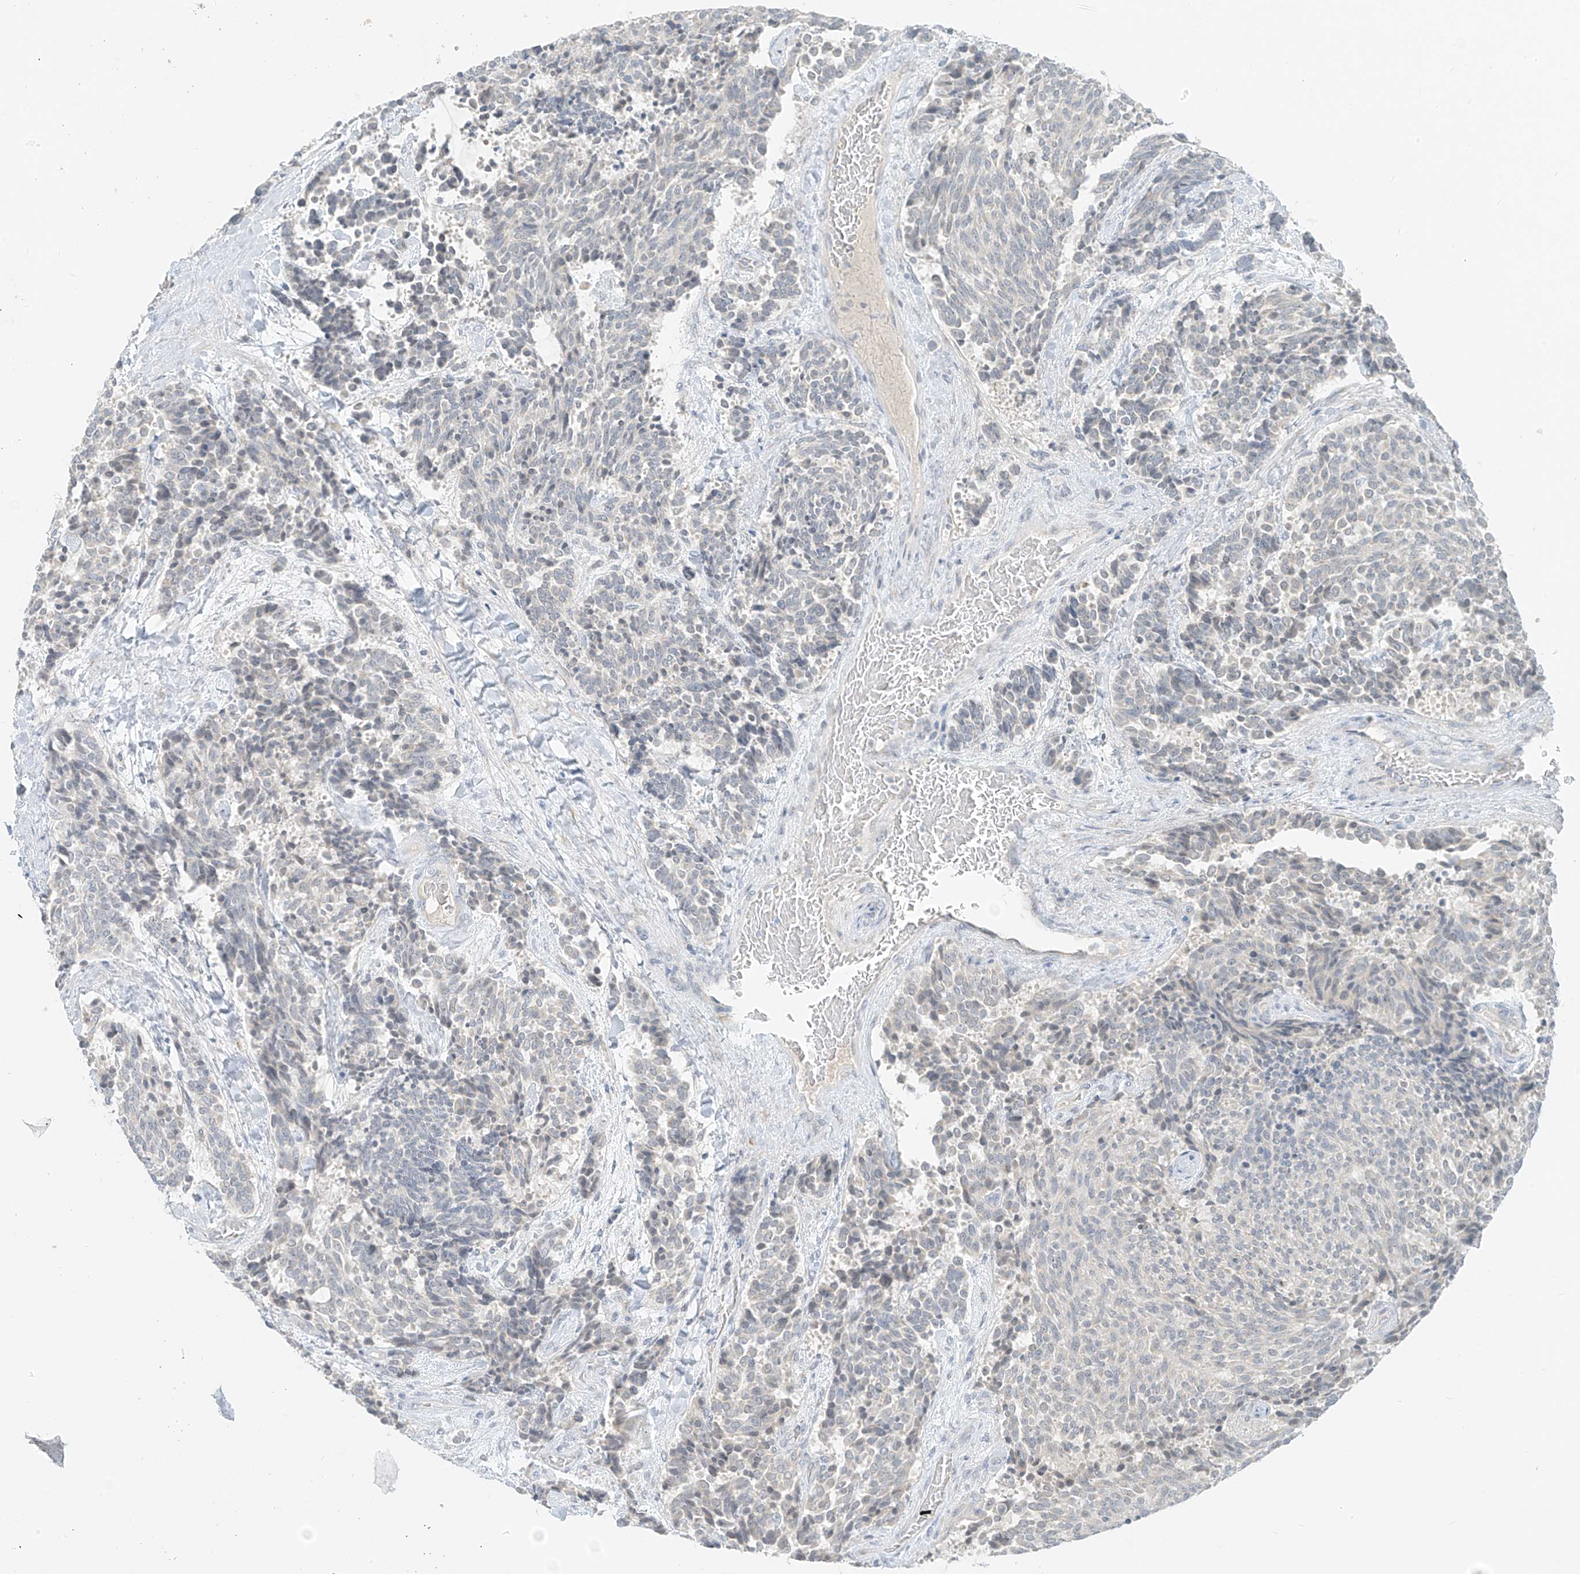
{"staining": {"intensity": "negative", "quantity": "none", "location": "none"}, "tissue": "carcinoid", "cell_type": "Tumor cells", "image_type": "cancer", "snomed": [{"axis": "morphology", "description": "Carcinoid, malignant, NOS"}, {"axis": "topography", "description": "Pancreas"}], "caption": "Micrograph shows no protein staining in tumor cells of malignant carcinoid tissue.", "gene": "C2orf42", "patient": {"sex": "female", "age": 54}}